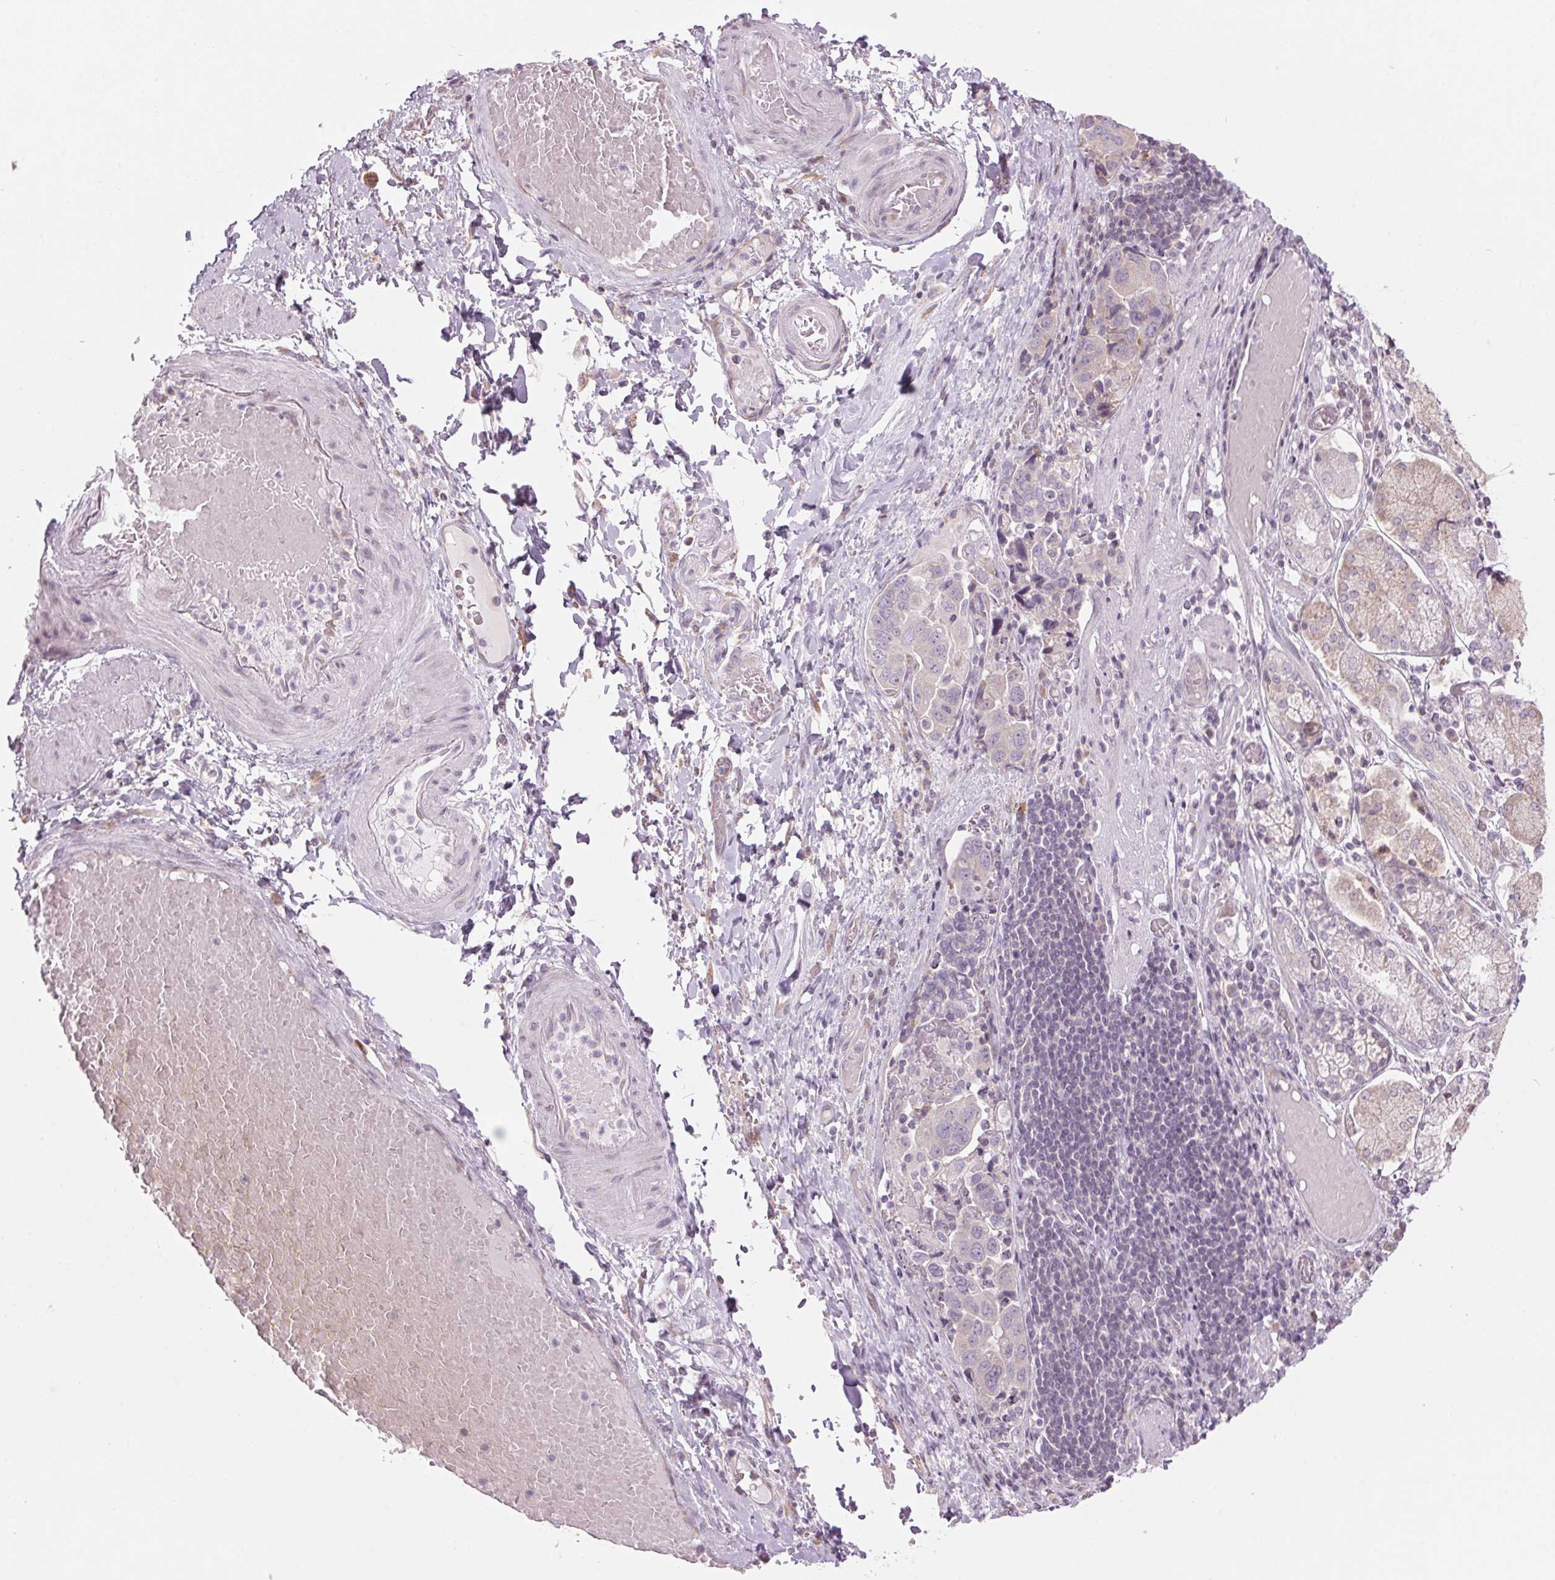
{"staining": {"intensity": "negative", "quantity": "none", "location": "none"}, "tissue": "stomach cancer", "cell_type": "Tumor cells", "image_type": "cancer", "snomed": [{"axis": "morphology", "description": "Adenocarcinoma, NOS"}, {"axis": "topography", "description": "Stomach, upper"}, {"axis": "topography", "description": "Stomach"}], "caption": "Immunohistochemistry (IHC) histopathology image of neoplastic tissue: stomach adenocarcinoma stained with DAB displays no significant protein positivity in tumor cells. (DAB (3,3'-diaminobenzidine) IHC visualized using brightfield microscopy, high magnification).", "gene": "GNMT", "patient": {"sex": "male", "age": 62}}